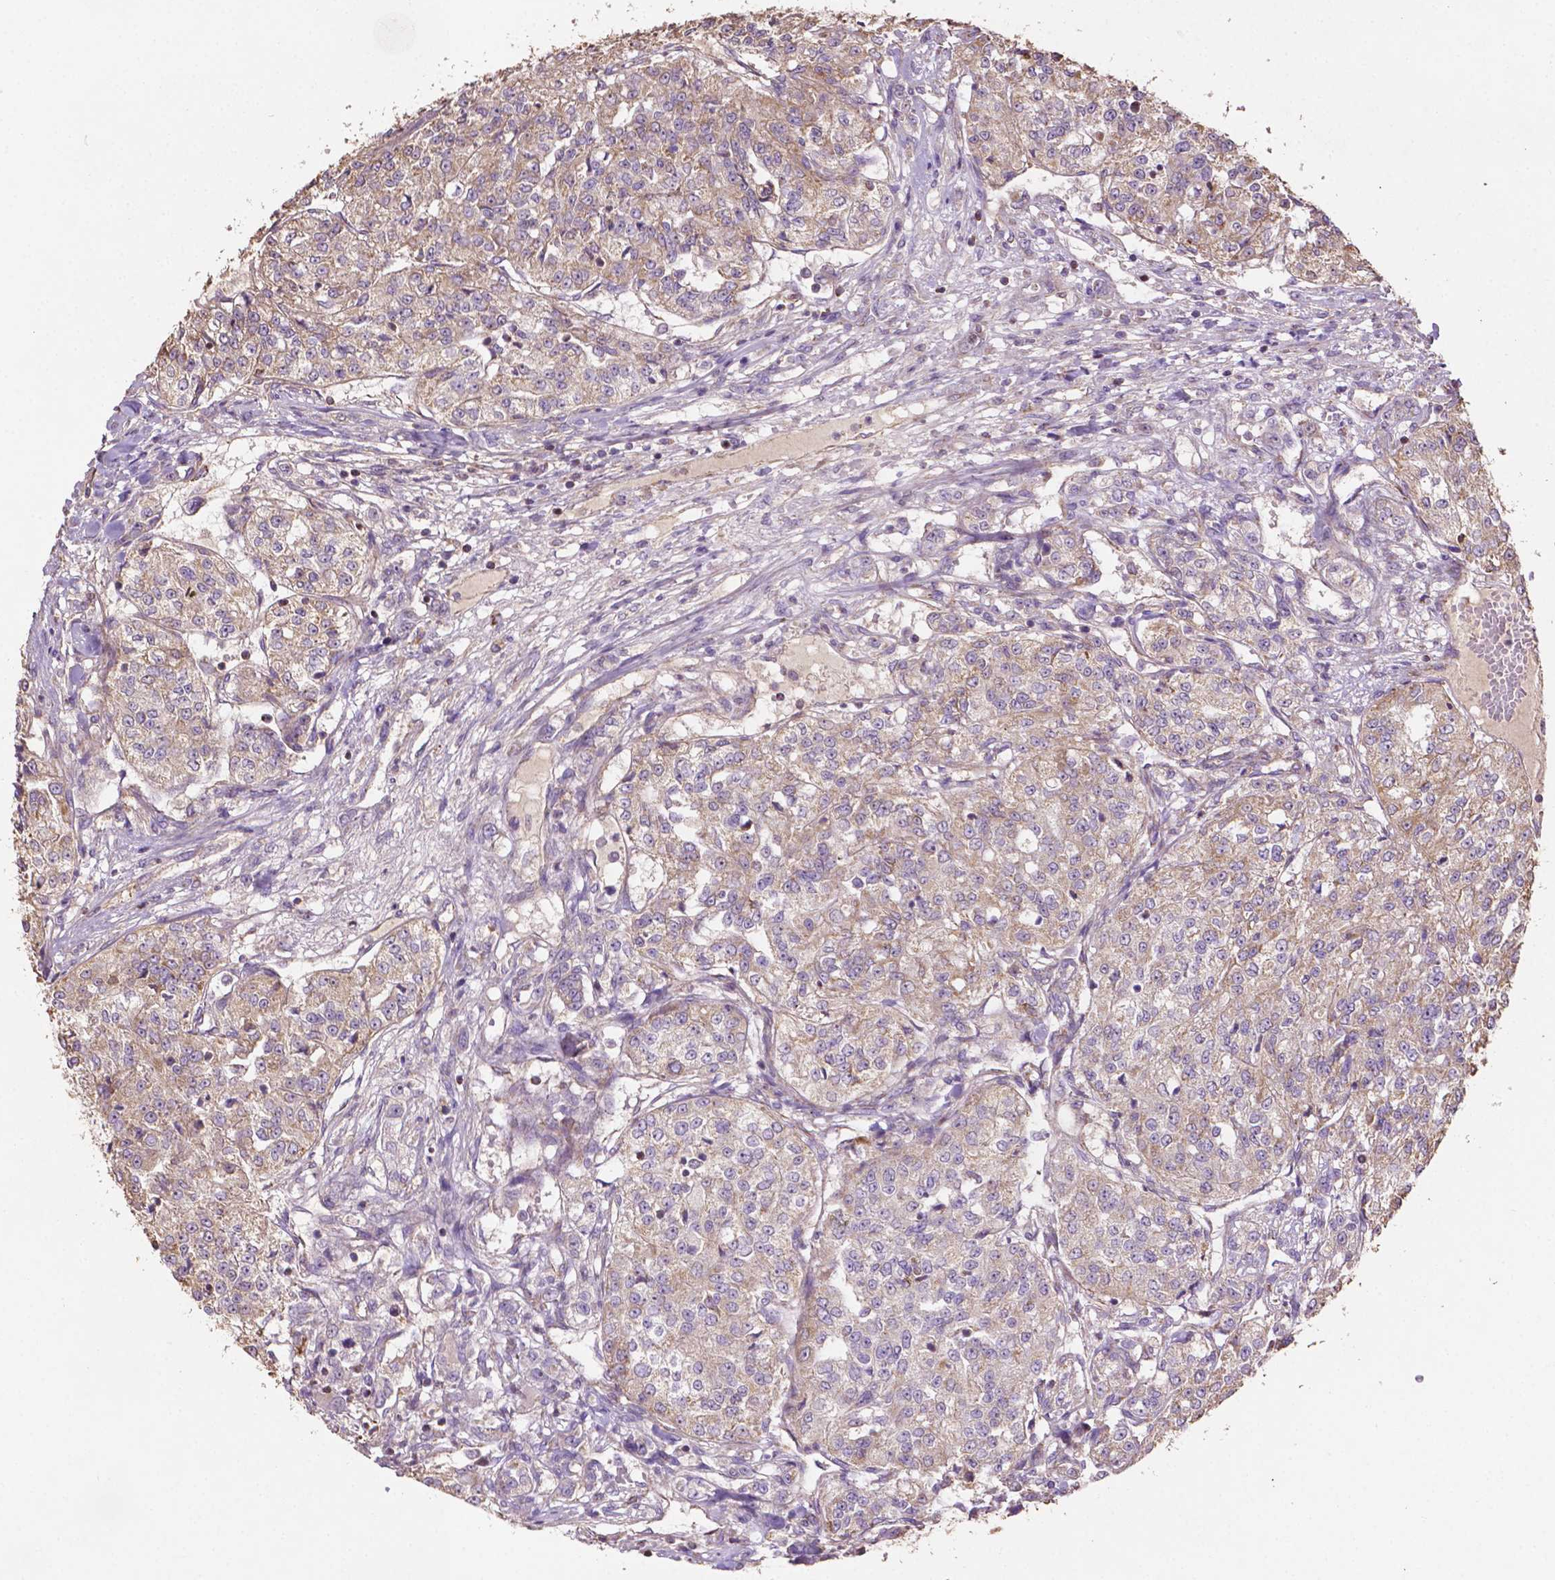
{"staining": {"intensity": "weak", "quantity": "25%-75%", "location": "cytoplasmic/membranous"}, "tissue": "renal cancer", "cell_type": "Tumor cells", "image_type": "cancer", "snomed": [{"axis": "morphology", "description": "Adenocarcinoma, NOS"}, {"axis": "topography", "description": "Kidney"}], "caption": "Brown immunohistochemical staining in human adenocarcinoma (renal) demonstrates weak cytoplasmic/membranous staining in about 25%-75% of tumor cells. The staining was performed using DAB to visualize the protein expression in brown, while the nuclei were stained in blue with hematoxylin (Magnification: 20x).", "gene": "LRR1", "patient": {"sex": "female", "age": 63}}